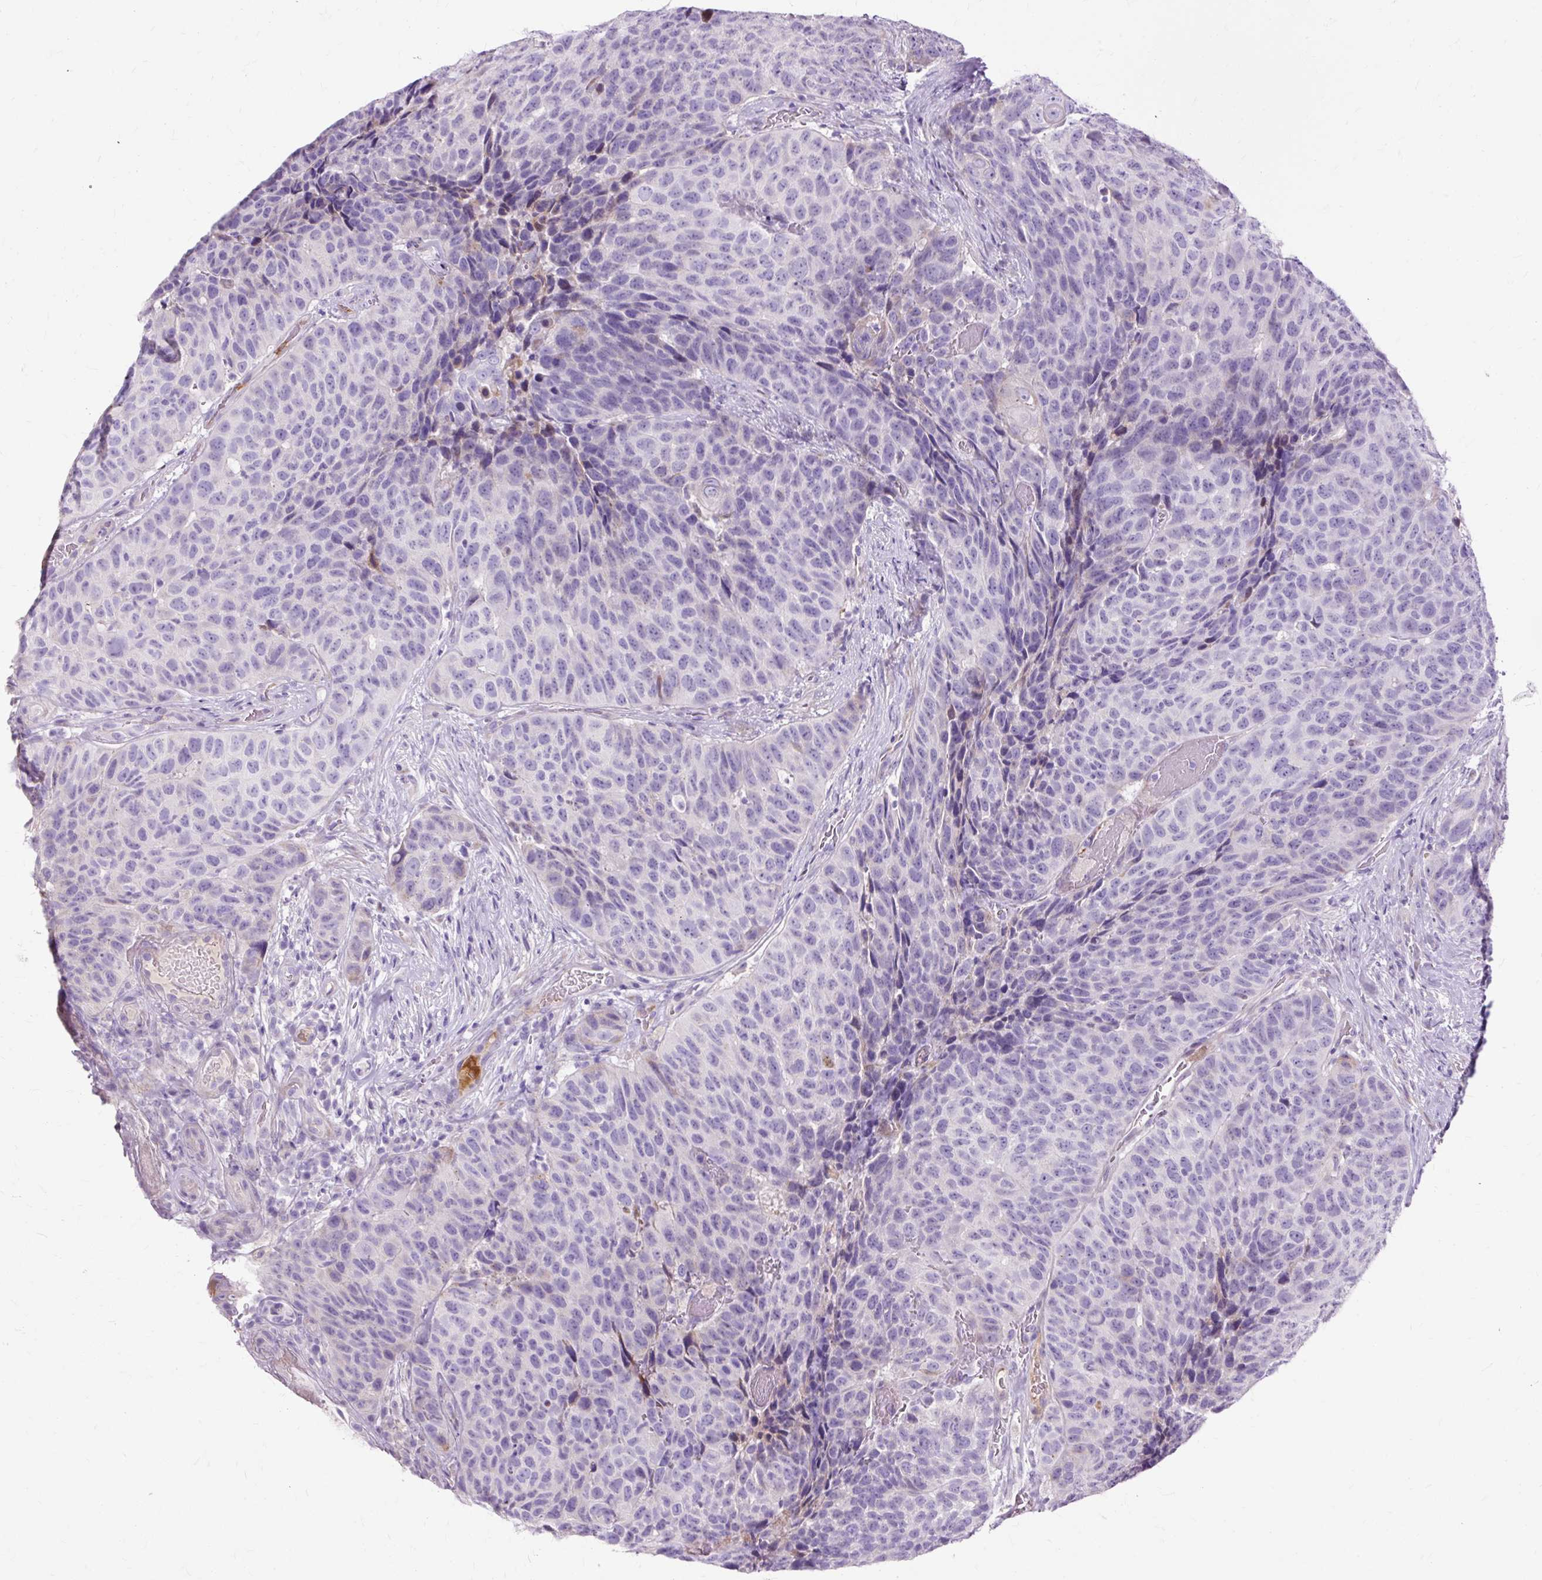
{"staining": {"intensity": "negative", "quantity": "none", "location": "none"}, "tissue": "head and neck cancer", "cell_type": "Tumor cells", "image_type": "cancer", "snomed": [{"axis": "morphology", "description": "Squamous cell carcinoma, NOS"}, {"axis": "topography", "description": "Head-Neck"}], "caption": "Immunohistochemistry of human head and neck cancer reveals no staining in tumor cells.", "gene": "DCTN4", "patient": {"sex": "male", "age": 66}}